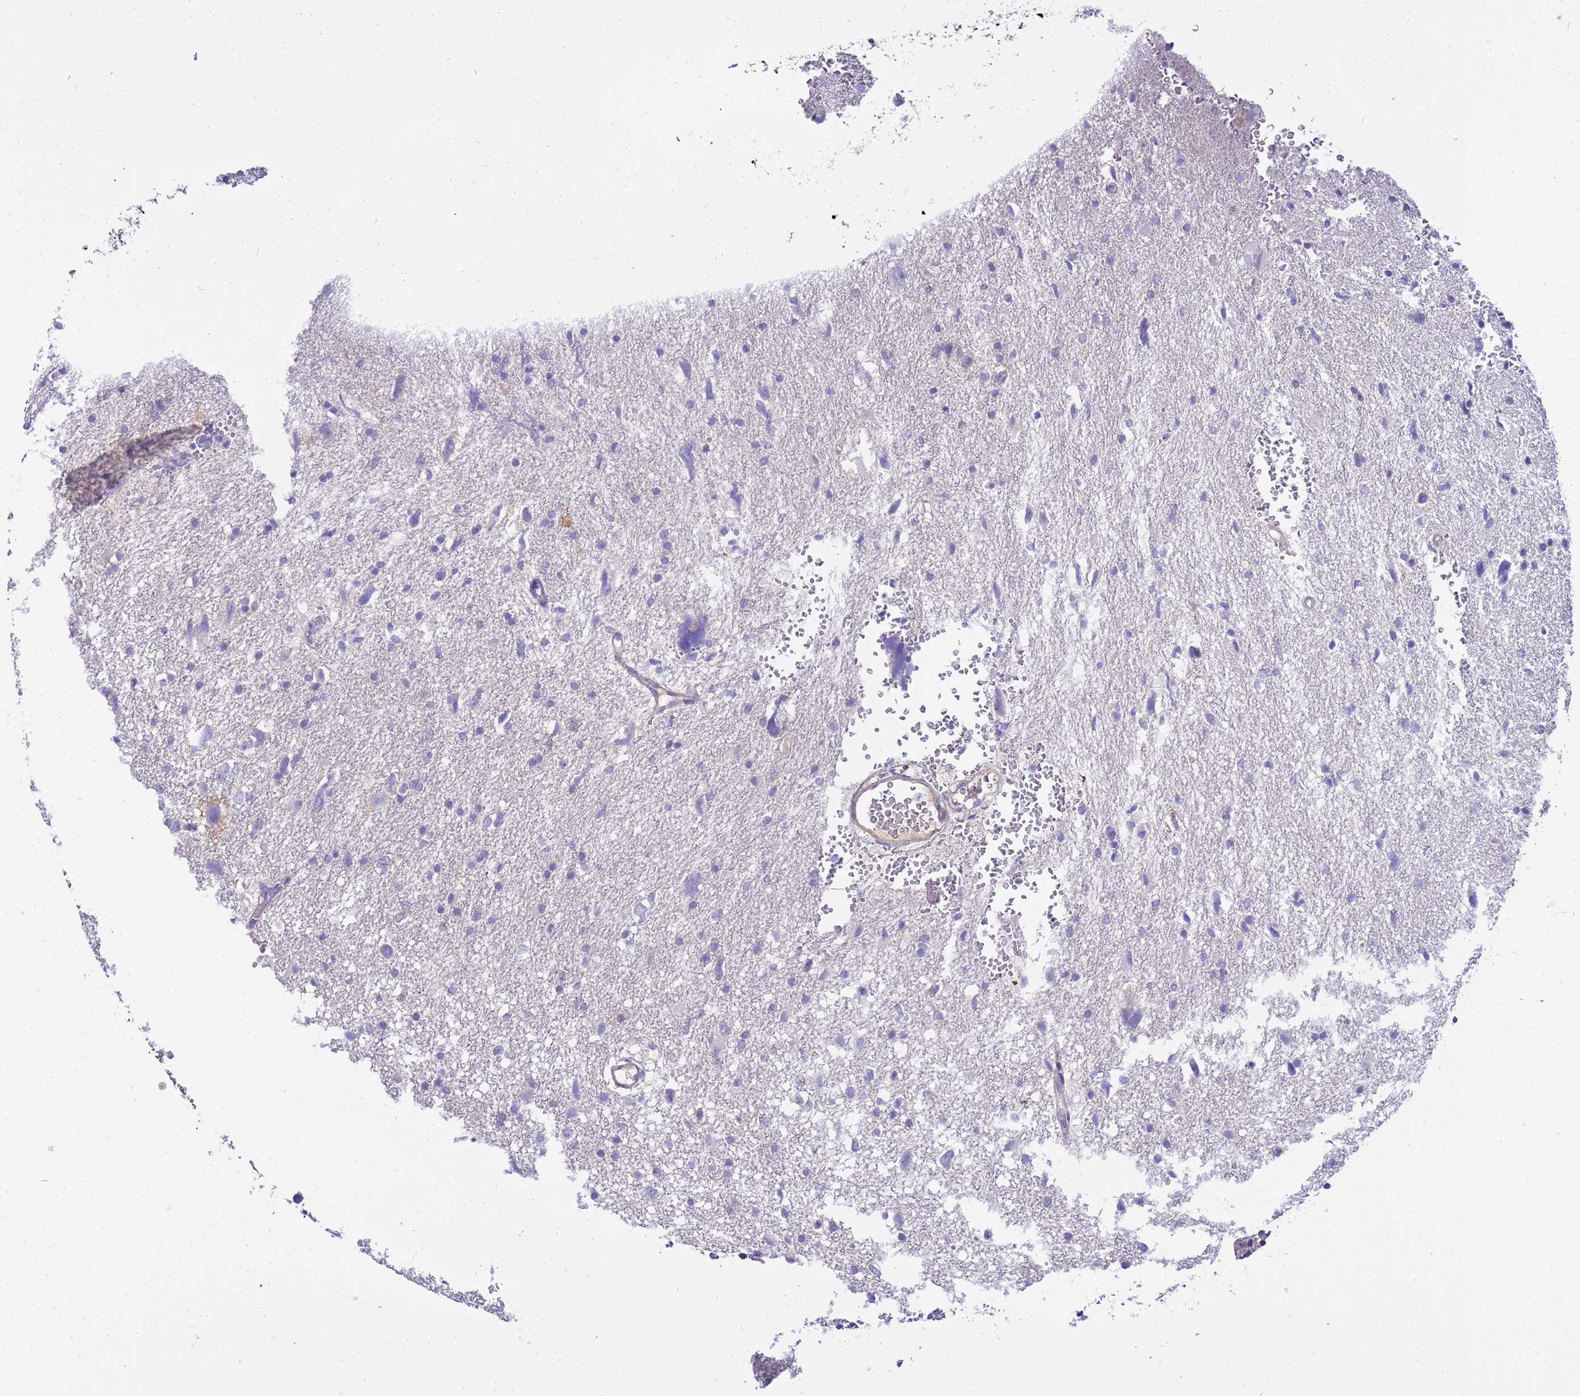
{"staining": {"intensity": "negative", "quantity": "none", "location": "none"}, "tissue": "glioma", "cell_type": "Tumor cells", "image_type": "cancer", "snomed": [{"axis": "morphology", "description": "Glioma, malignant, High grade"}, {"axis": "topography", "description": "Brain"}], "caption": "The immunohistochemistry (IHC) micrograph has no significant staining in tumor cells of malignant high-grade glioma tissue.", "gene": "RIPPLY2", "patient": {"sex": "male", "age": 61}}